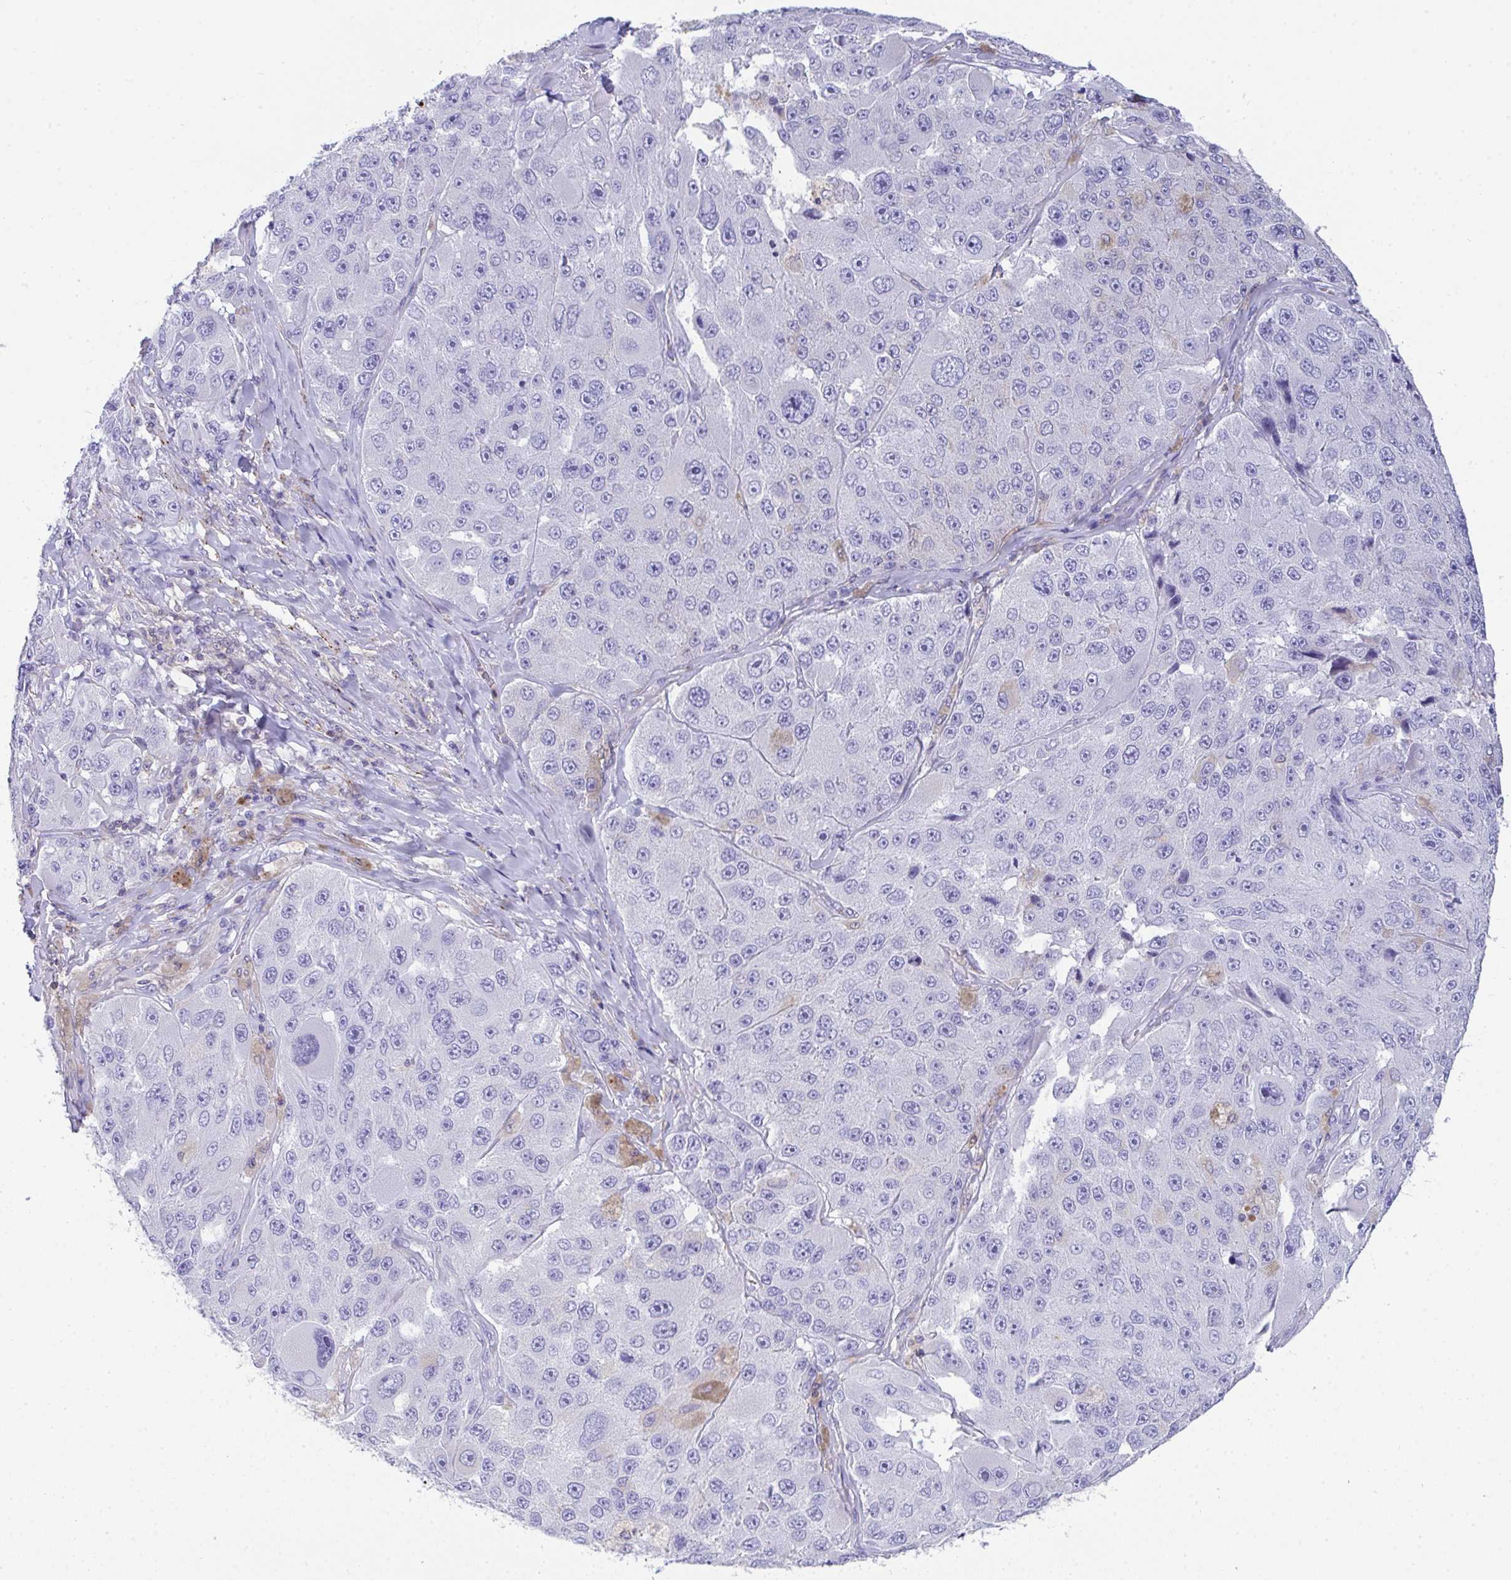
{"staining": {"intensity": "negative", "quantity": "none", "location": "none"}, "tissue": "melanoma", "cell_type": "Tumor cells", "image_type": "cancer", "snomed": [{"axis": "morphology", "description": "Malignant melanoma, Metastatic site"}, {"axis": "topography", "description": "Lymph node"}], "caption": "A high-resolution micrograph shows immunohistochemistry (IHC) staining of melanoma, which shows no significant expression in tumor cells. (Stains: DAB immunohistochemistry with hematoxylin counter stain, Microscopy: brightfield microscopy at high magnification).", "gene": "TNFAIP8", "patient": {"sex": "male", "age": 62}}